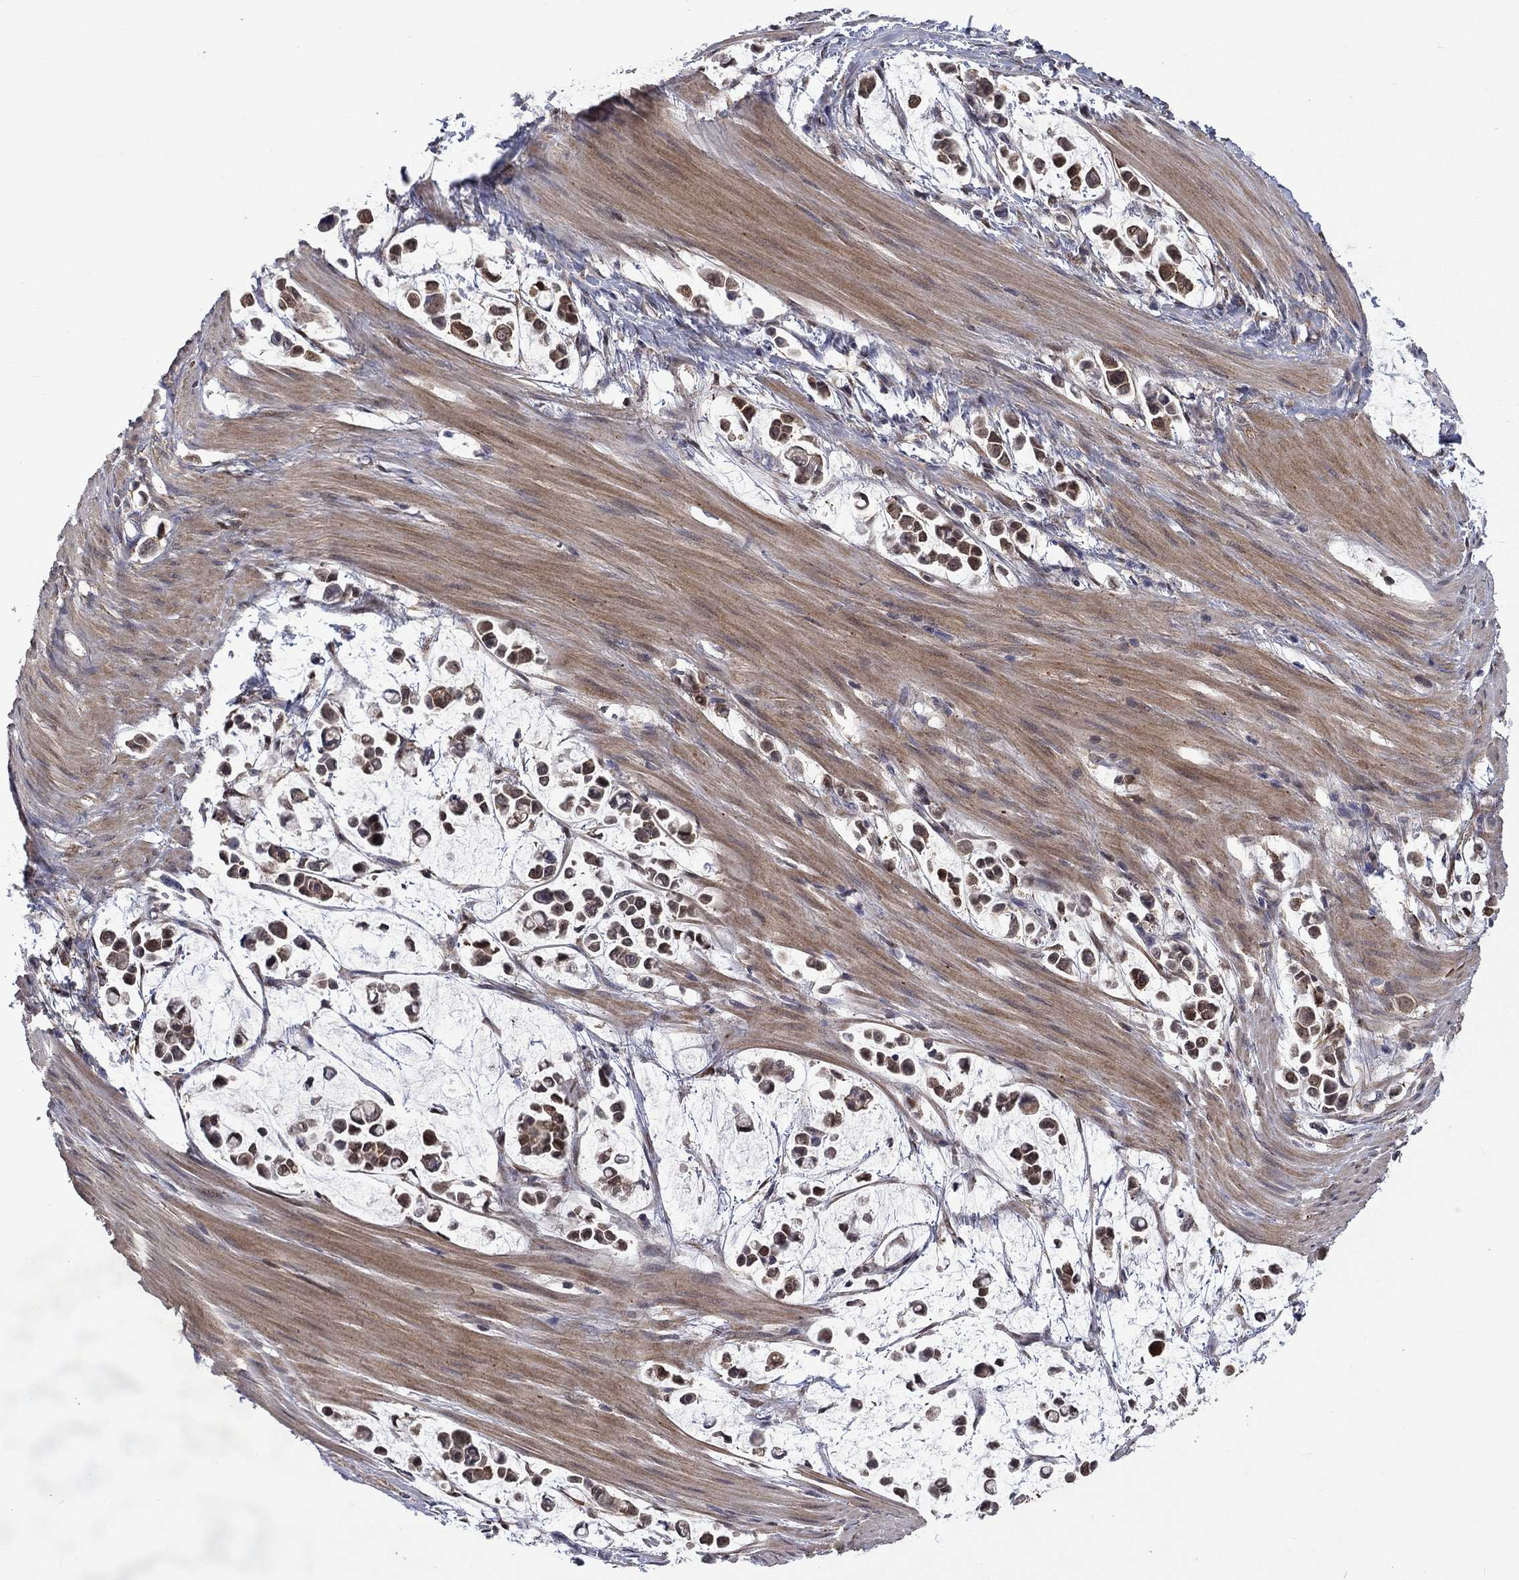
{"staining": {"intensity": "moderate", "quantity": ">75%", "location": "cytoplasmic/membranous"}, "tissue": "stomach cancer", "cell_type": "Tumor cells", "image_type": "cancer", "snomed": [{"axis": "morphology", "description": "Adenocarcinoma, NOS"}, {"axis": "topography", "description": "Stomach"}], "caption": "Stomach adenocarcinoma was stained to show a protein in brown. There is medium levels of moderate cytoplasmic/membranous expression in about >75% of tumor cells.", "gene": "CBR1", "patient": {"sex": "male", "age": 82}}